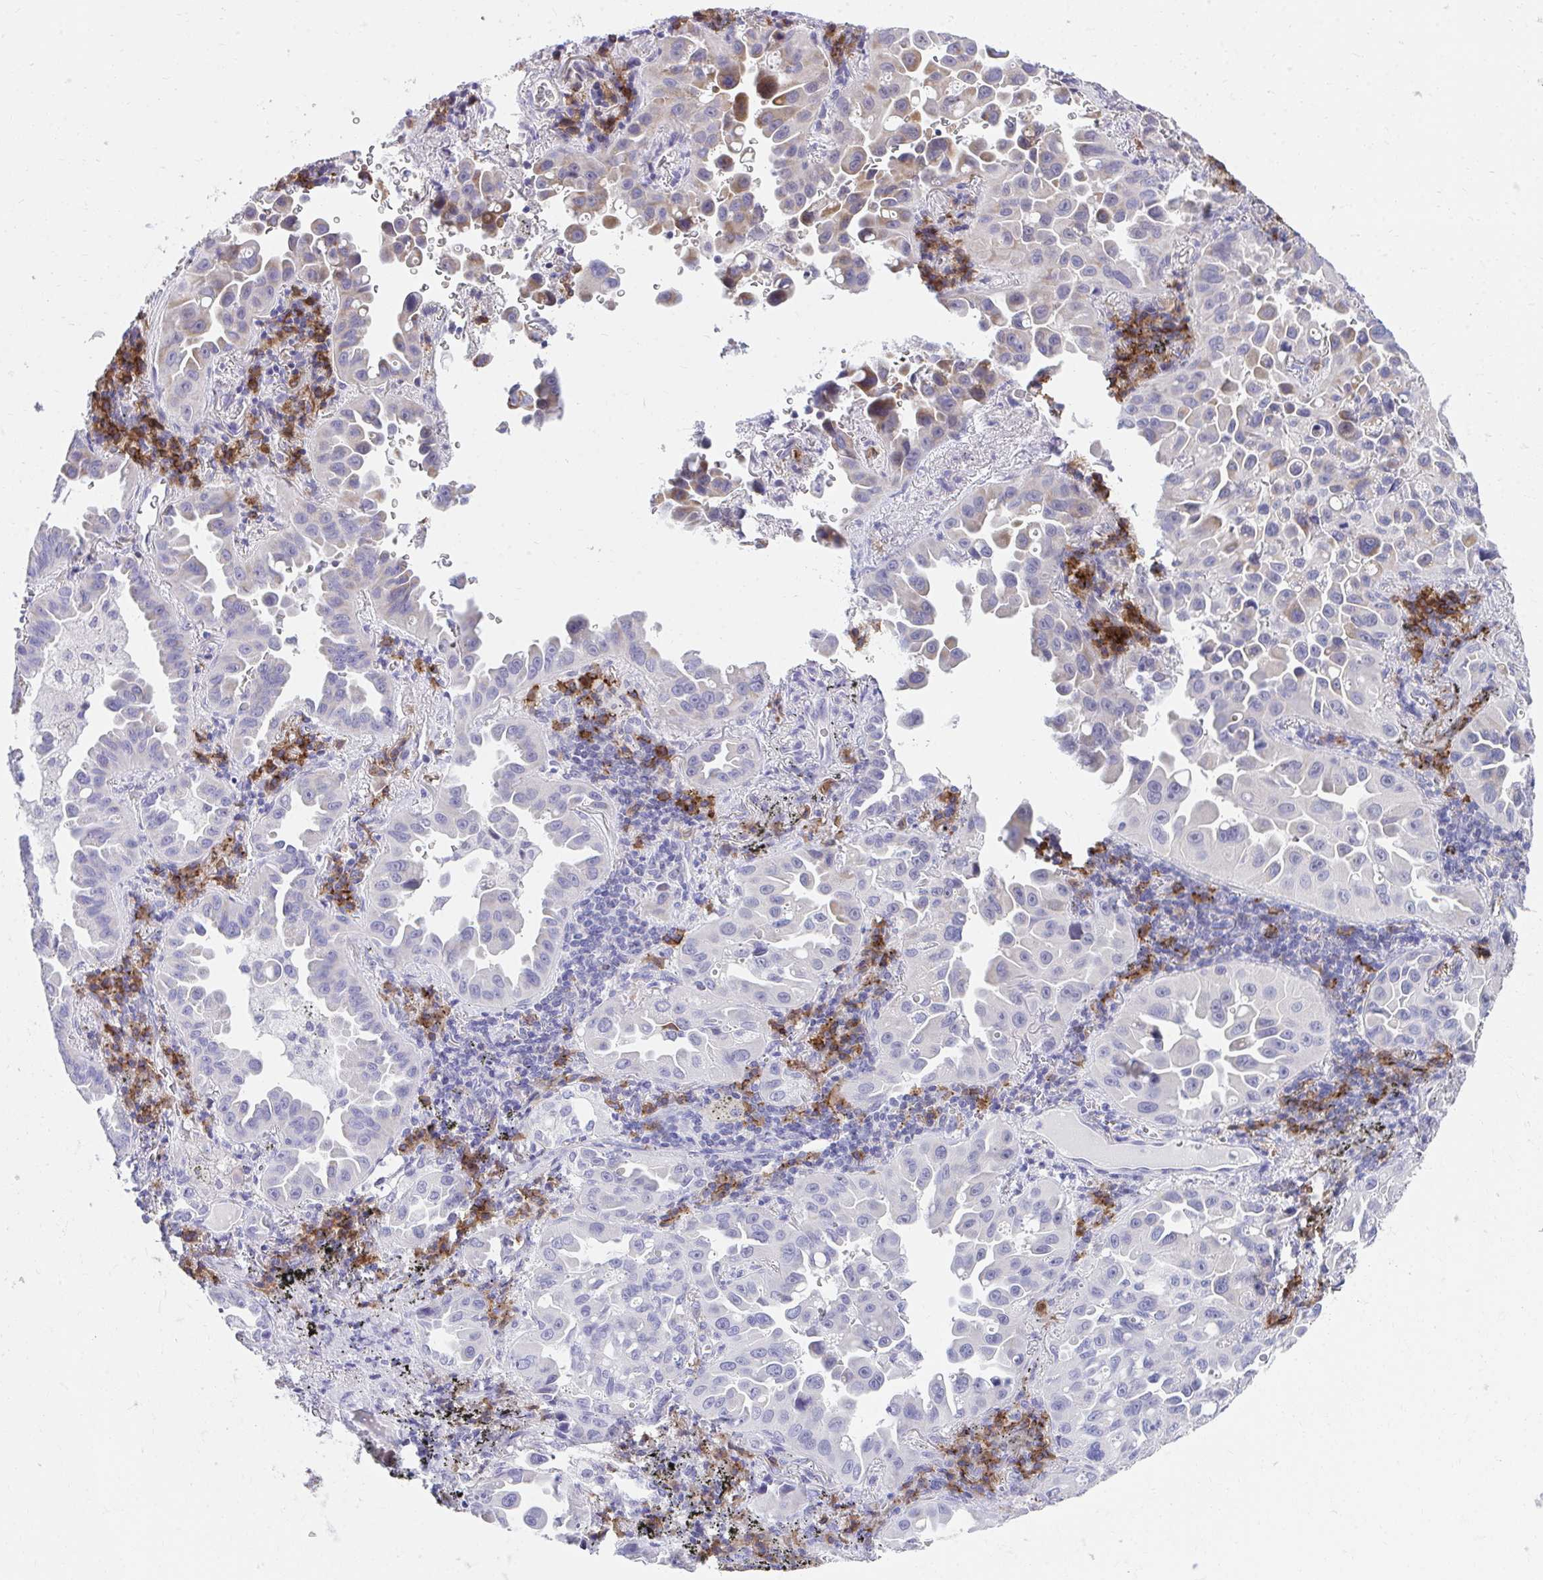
{"staining": {"intensity": "negative", "quantity": "none", "location": "none"}, "tissue": "lung cancer", "cell_type": "Tumor cells", "image_type": "cancer", "snomed": [{"axis": "morphology", "description": "Adenocarcinoma, NOS"}, {"axis": "topography", "description": "Lung"}], "caption": "DAB (3,3'-diaminobenzidine) immunohistochemical staining of lung adenocarcinoma demonstrates no significant positivity in tumor cells.", "gene": "SLAMF7", "patient": {"sex": "male", "age": 68}}